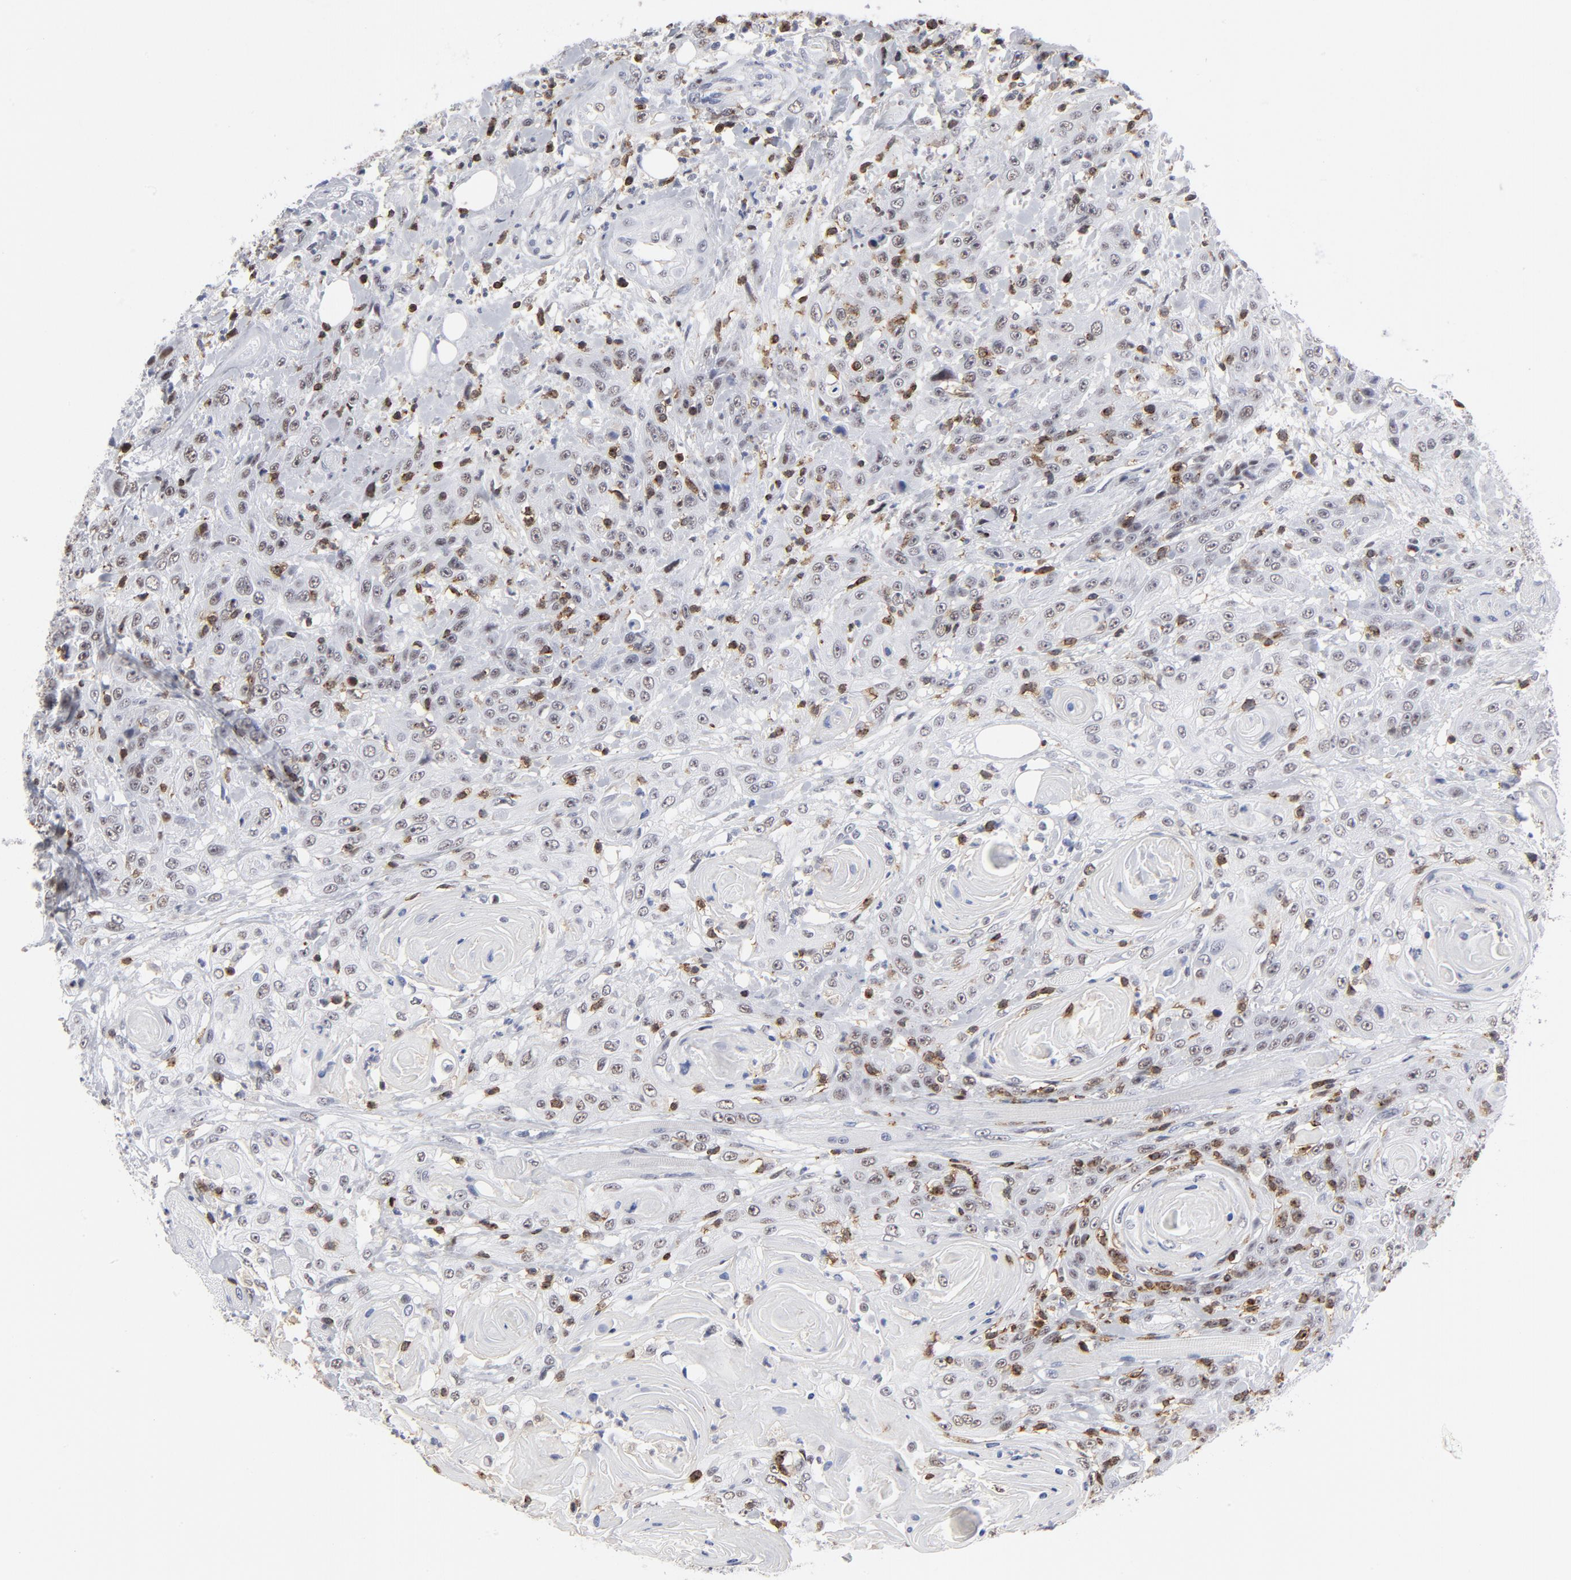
{"staining": {"intensity": "weak", "quantity": "25%-75%", "location": "nuclear"}, "tissue": "head and neck cancer", "cell_type": "Tumor cells", "image_type": "cancer", "snomed": [{"axis": "morphology", "description": "Squamous cell carcinoma, NOS"}, {"axis": "topography", "description": "Head-Neck"}], "caption": "Immunohistochemistry (IHC) micrograph of head and neck squamous cell carcinoma stained for a protein (brown), which demonstrates low levels of weak nuclear positivity in about 25%-75% of tumor cells.", "gene": "CD2", "patient": {"sex": "female", "age": 84}}